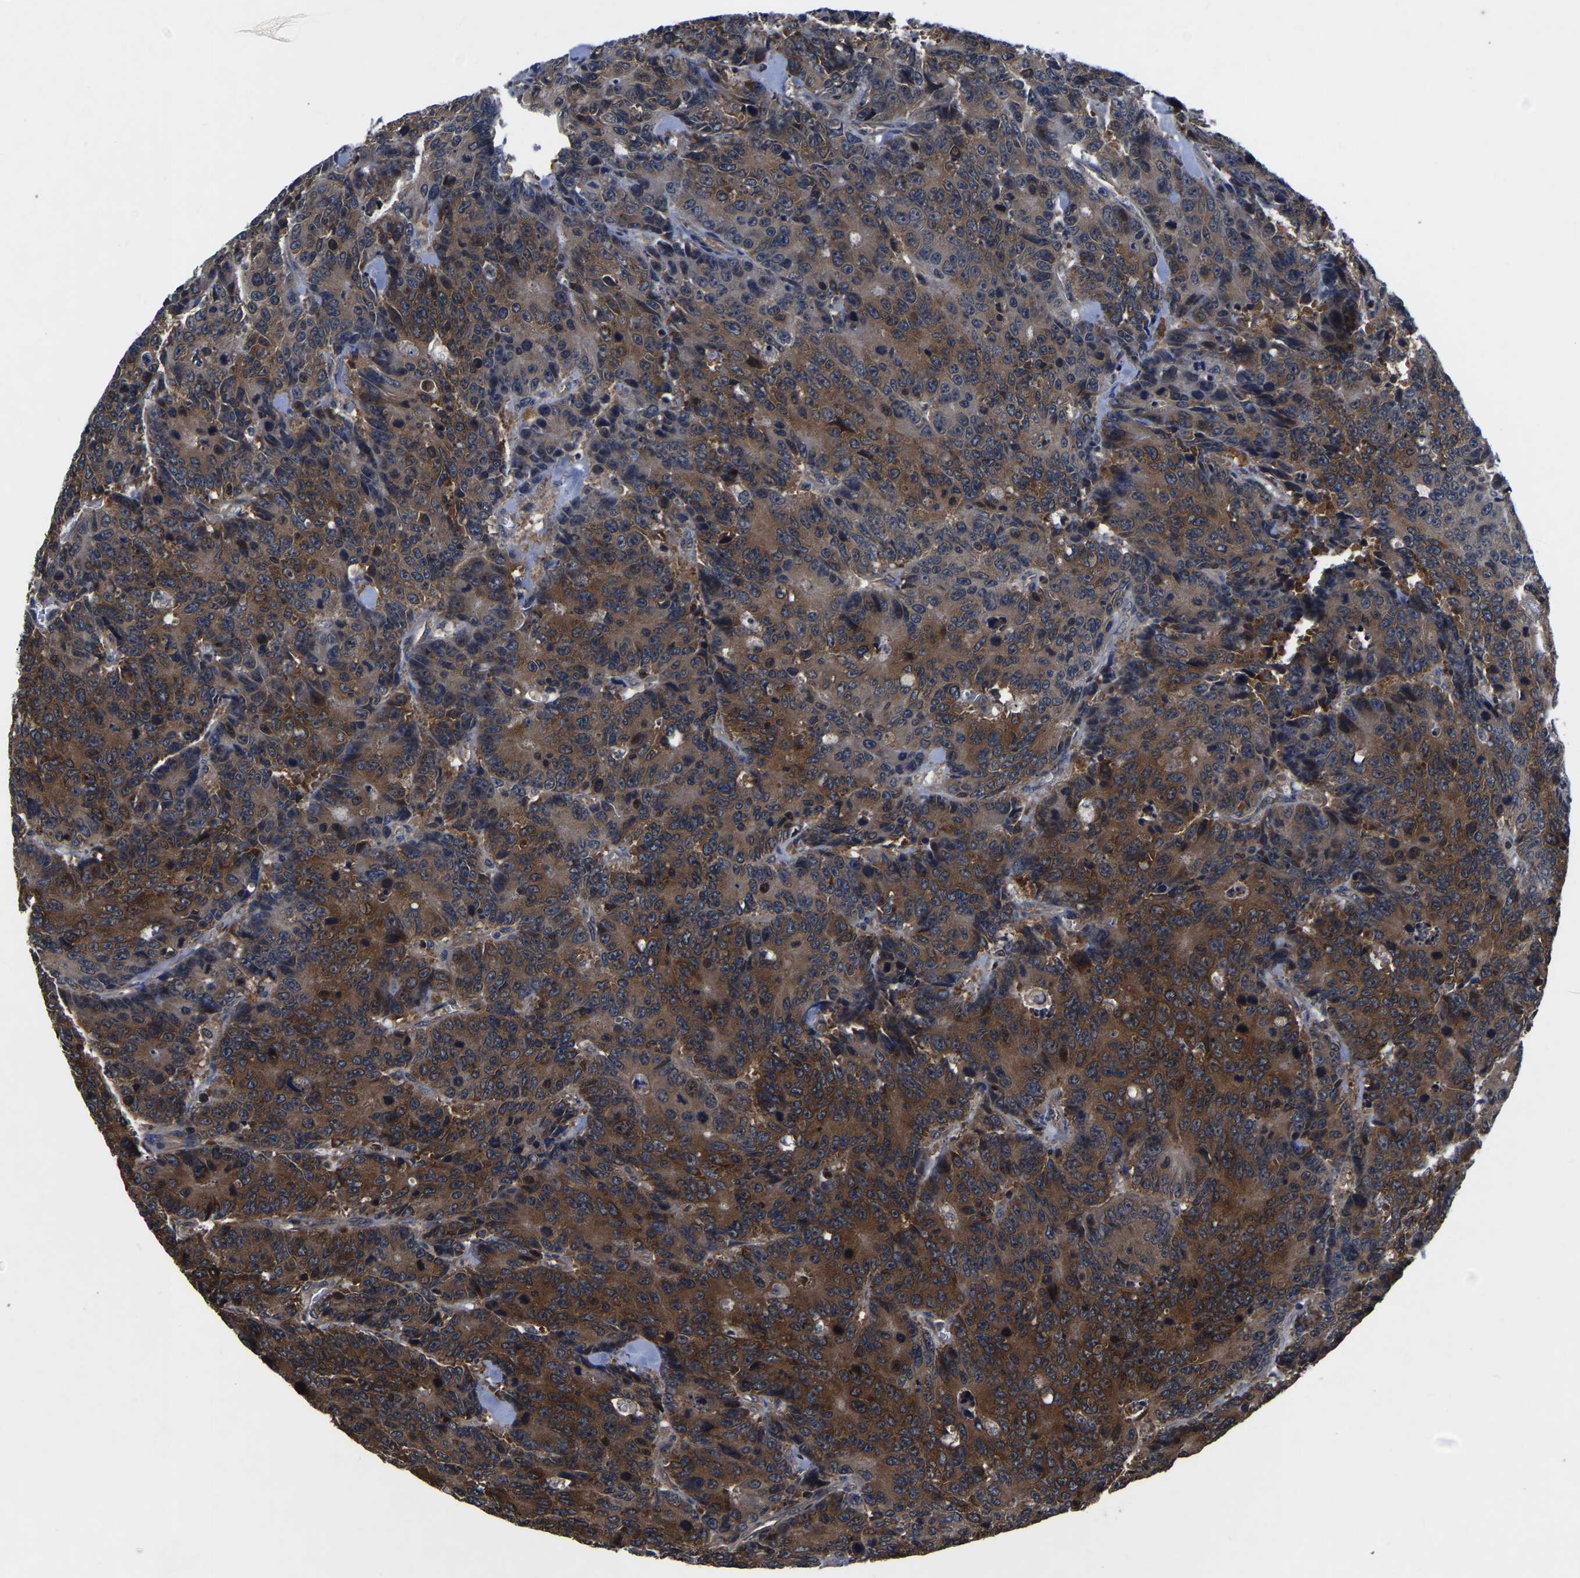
{"staining": {"intensity": "strong", "quantity": ">75%", "location": "cytoplasmic/membranous"}, "tissue": "colorectal cancer", "cell_type": "Tumor cells", "image_type": "cancer", "snomed": [{"axis": "morphology", "description": "Adenocarcinoma, NOS"}, {"axis": "topography", "description": "Colon"}], "caption": "IHC micrograph of adenocarcinoma (colorectal) stained for a protein (brown), which displays high levels of strong cytoplasmic/membranous expression in about >75% of tumor cells.", "gene": "FGD5", "patient": {"sex": "female", "age": 86}}